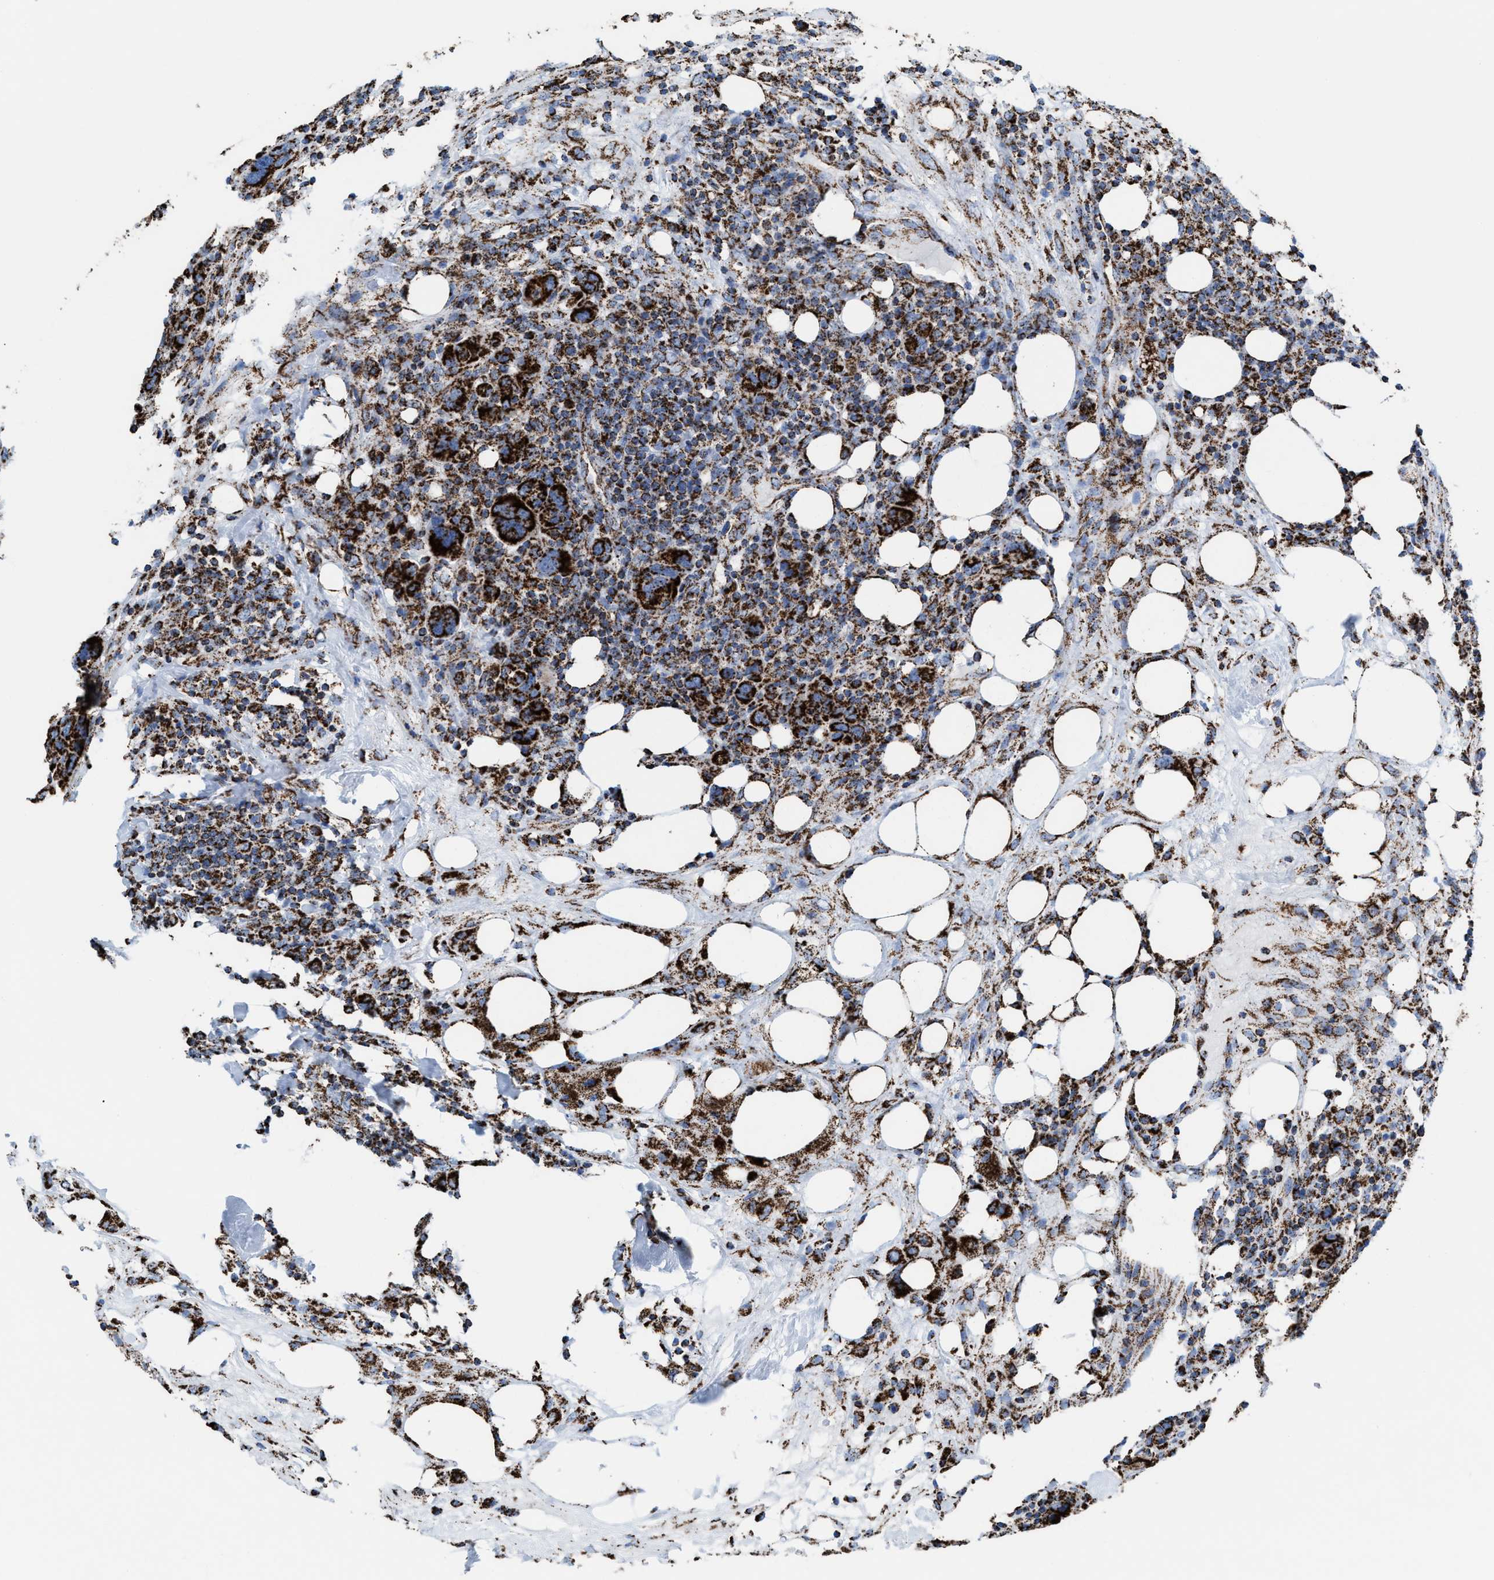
{"staining": {"intensity": "strong", "quantity": ">75%", "location": "cytoplasmic/membranous"}, "tissue": "breast cancer", "cell_type": "Tumor cells", "image_type": "cancer", "snomed": [{"axis": "morphology", "description": "Duct carcinoma"}, {"axis": "topography", "description": "Breast"}], "caption": "A brown stain shows strong cytoplasmic/membranous positivity of a protein in human breast invasive ductal carcinoma tumor cells.", "gene": "ECHS1", "patient": {"sex": "female", "age": 37}}